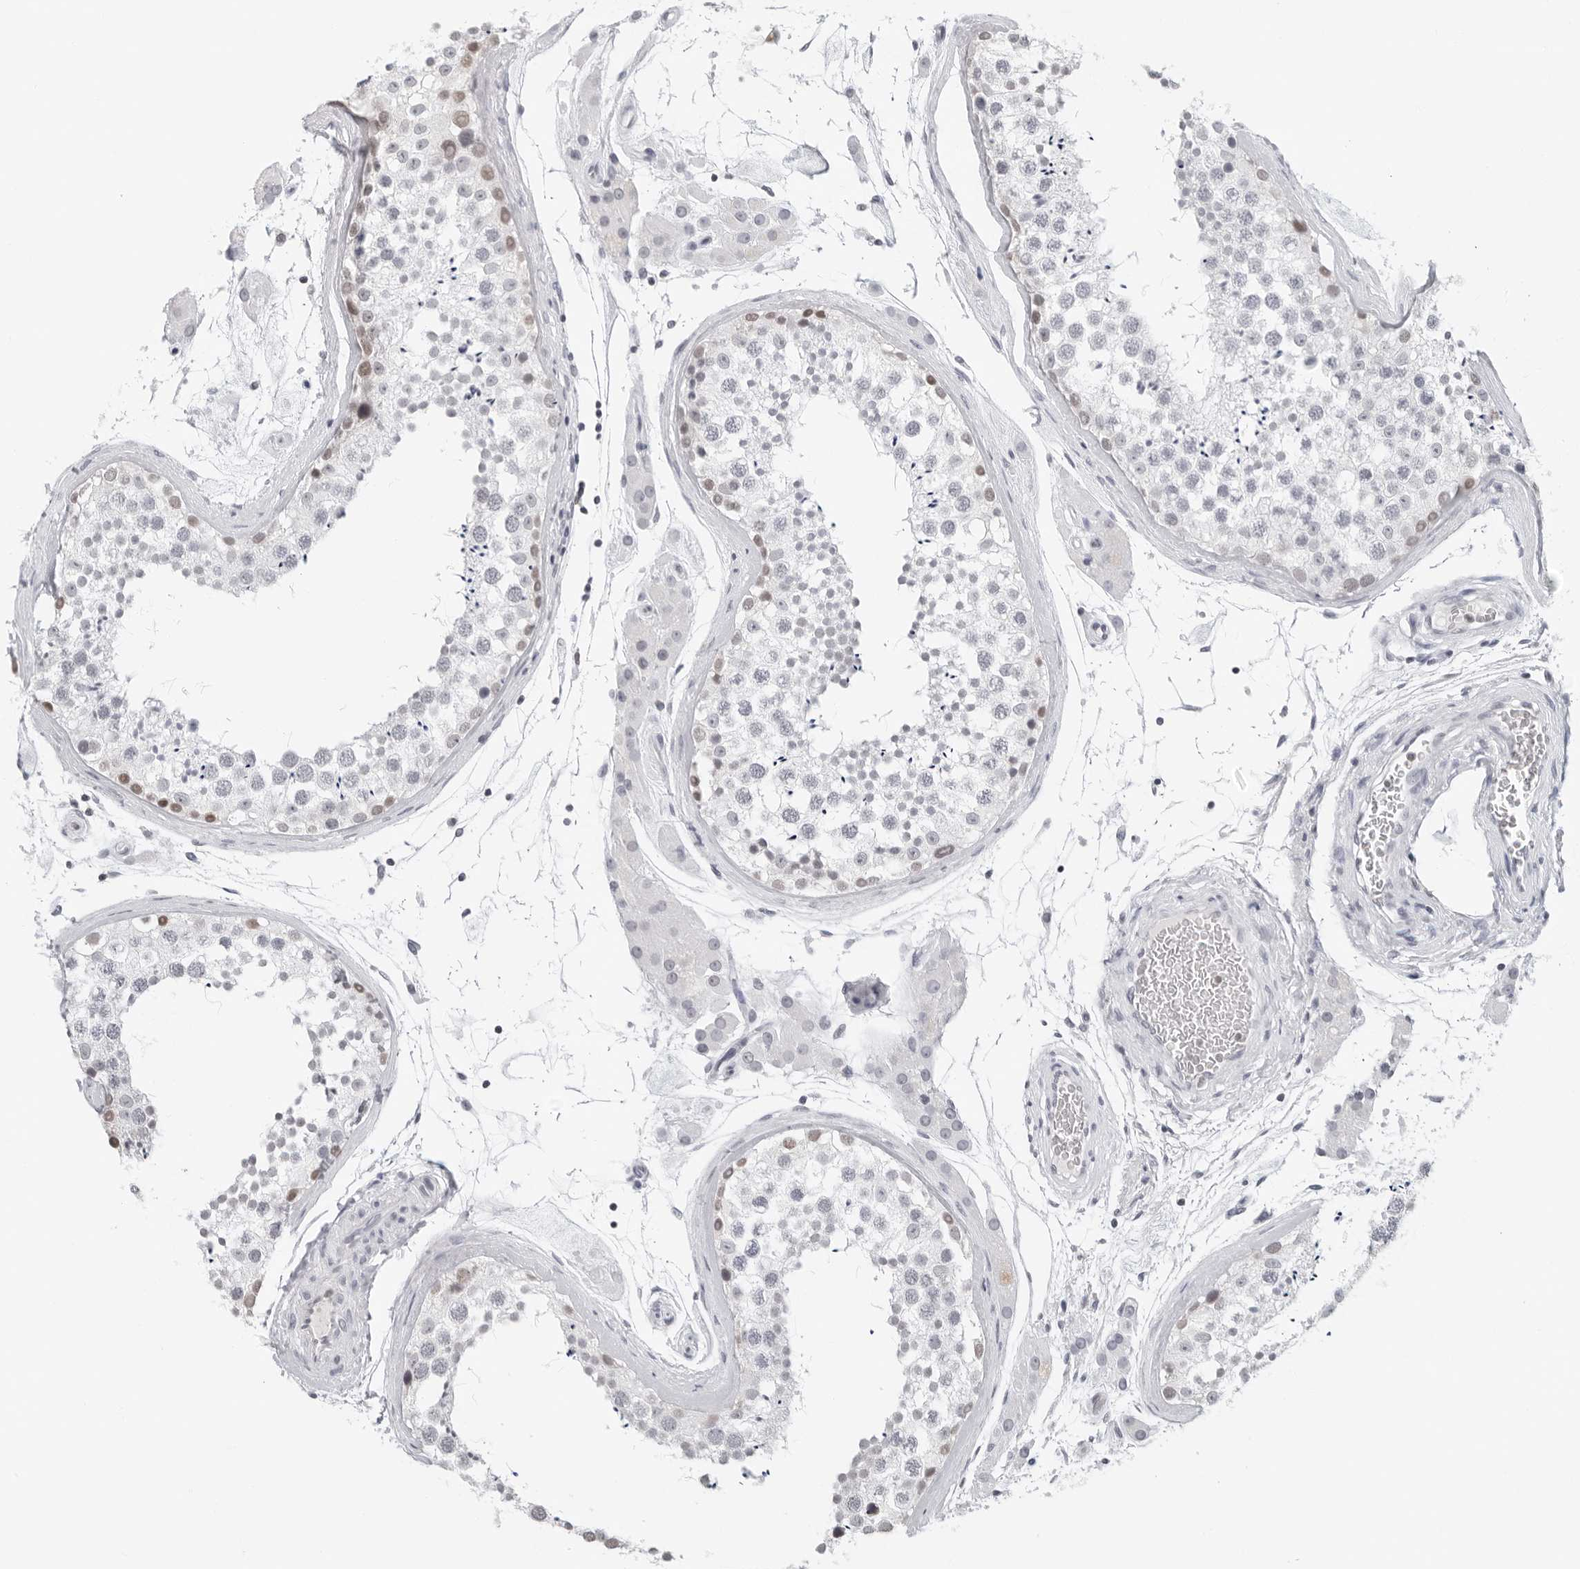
{"staining": {"intensity": "weak", "quantity": "<25%", "location": "nuclear"}, "tissue": "testis", "cell_type": "Cells in seminiferous ducts", "image_type": "normal", "snomed": [{"axis": "morphology", "description": "Normal tissue, NOS"}, {"axis": "topography", "description": "Testis"}], "caption": "The histopathology image shows no staining of cells in seminiferous ducts in benign testis.", "gene": "FLG2", "patient": {"sex": "male", "age": 46}}